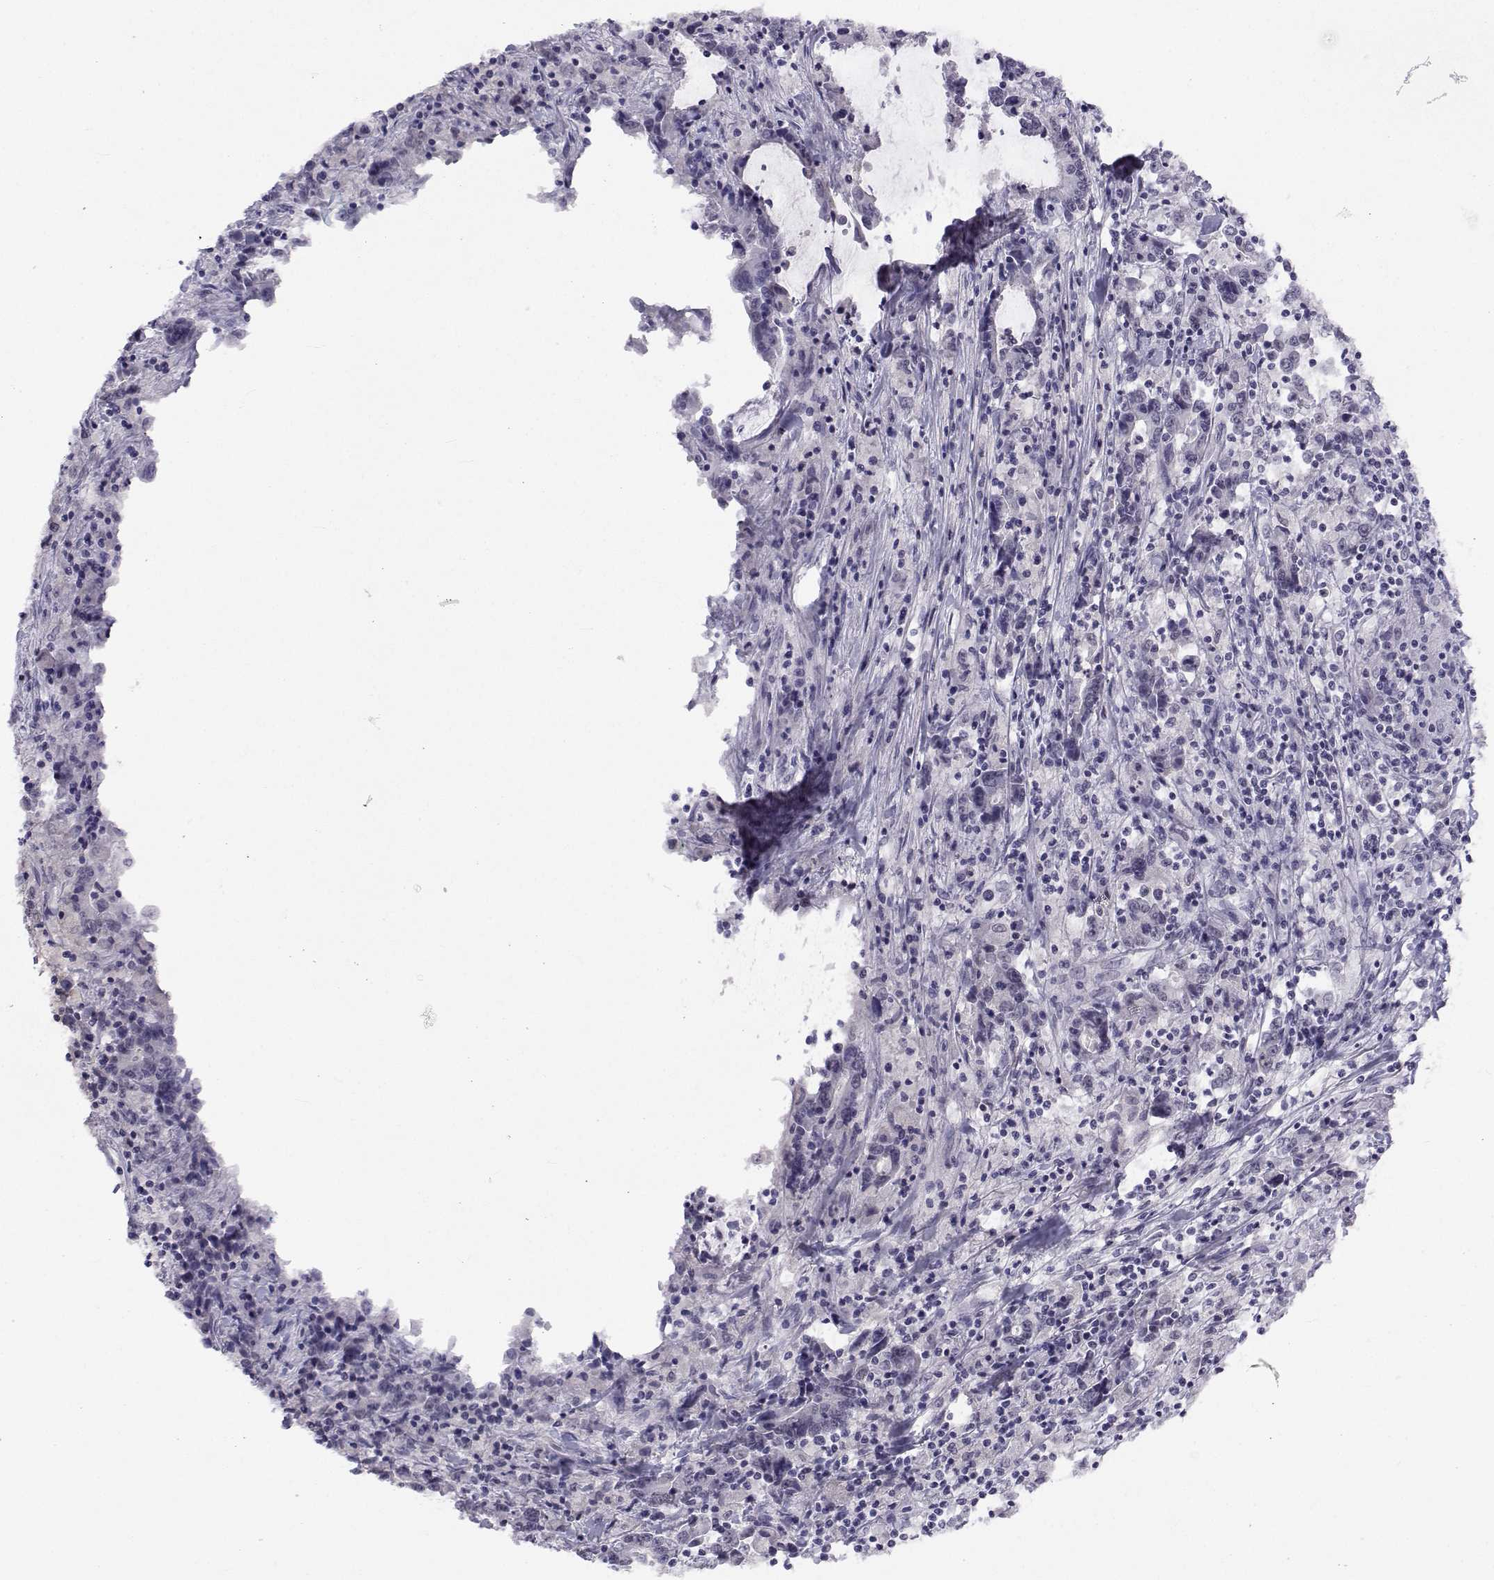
{"staining": {"intensity": "negative", "quantity": "none", "location": "none"}, "tissue": "stomach cancer", "cell_type": "Tumor cells", "image_type": "cancer", "snomed": [{"axis": "morphology", "description": "Adenocarcinoma, NOS"}, {"axis": "topography", "description": "Stomach, upper"}], "caption": "Photomicrograph shows no protein expression in tumor cells of stomach adenocarcinoma tissue.", "gene": "MED26", "patient": {"sex": "male", "age": 68}}